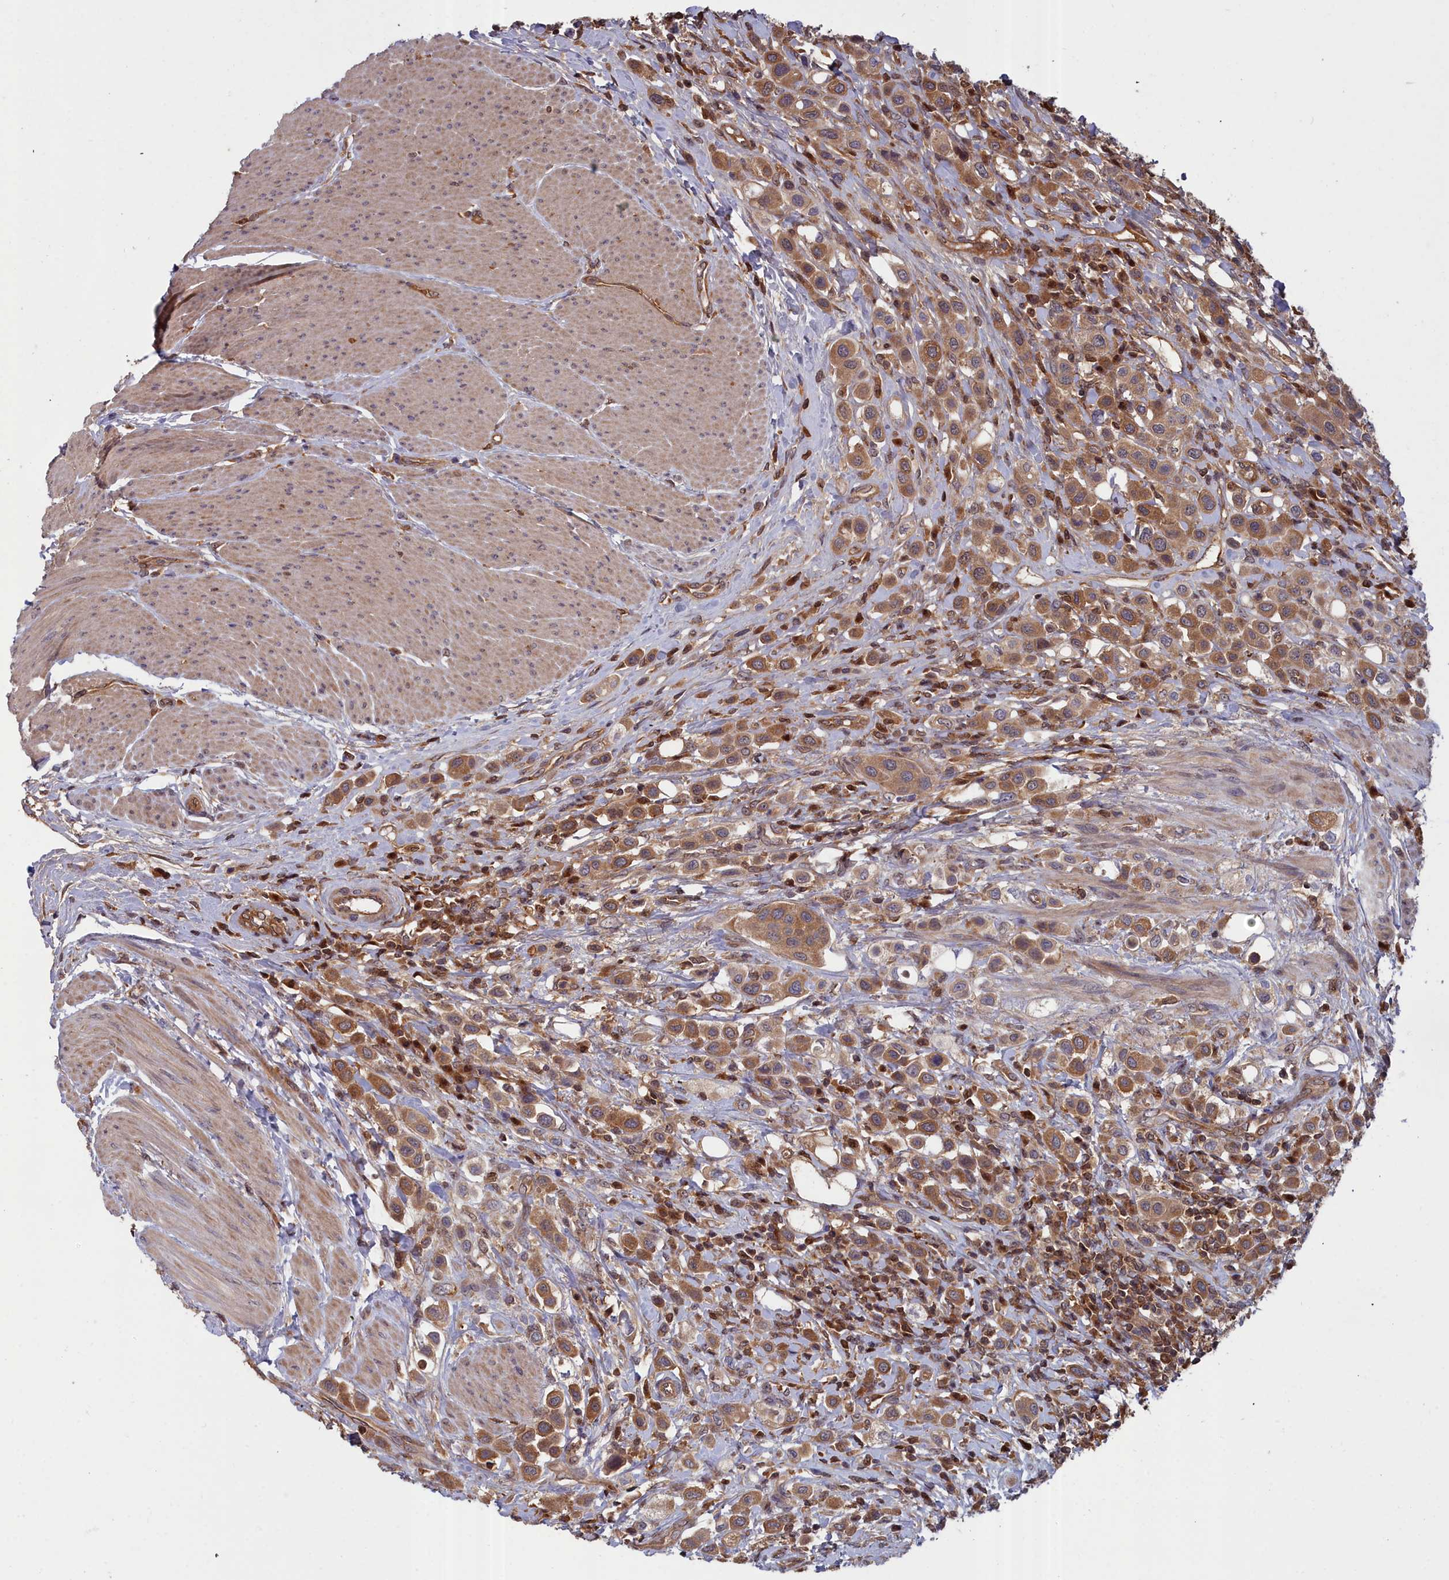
{"staining": {"intensity": "moderate", "quantity": ">75%", "location": "cytoplasmic/membranous"}, "tissue": "urothelial cancer", "cell_type": "Tumor cells", "image_type": "cancer", "snomed": [{"axis": "morphology", "description": "Urothelial carcinoma, High grade"}, {"axis": "topography", "description": "Urinary bladder"}], "caption": "Moderate cytoplasmic/membranous staining for a protein is seen in approximately >75% of tumor cells of urothelial cancer using immunohistochemistry.", "gene": "GFRA2", "patient": {"sex": "male", "age": 50}}